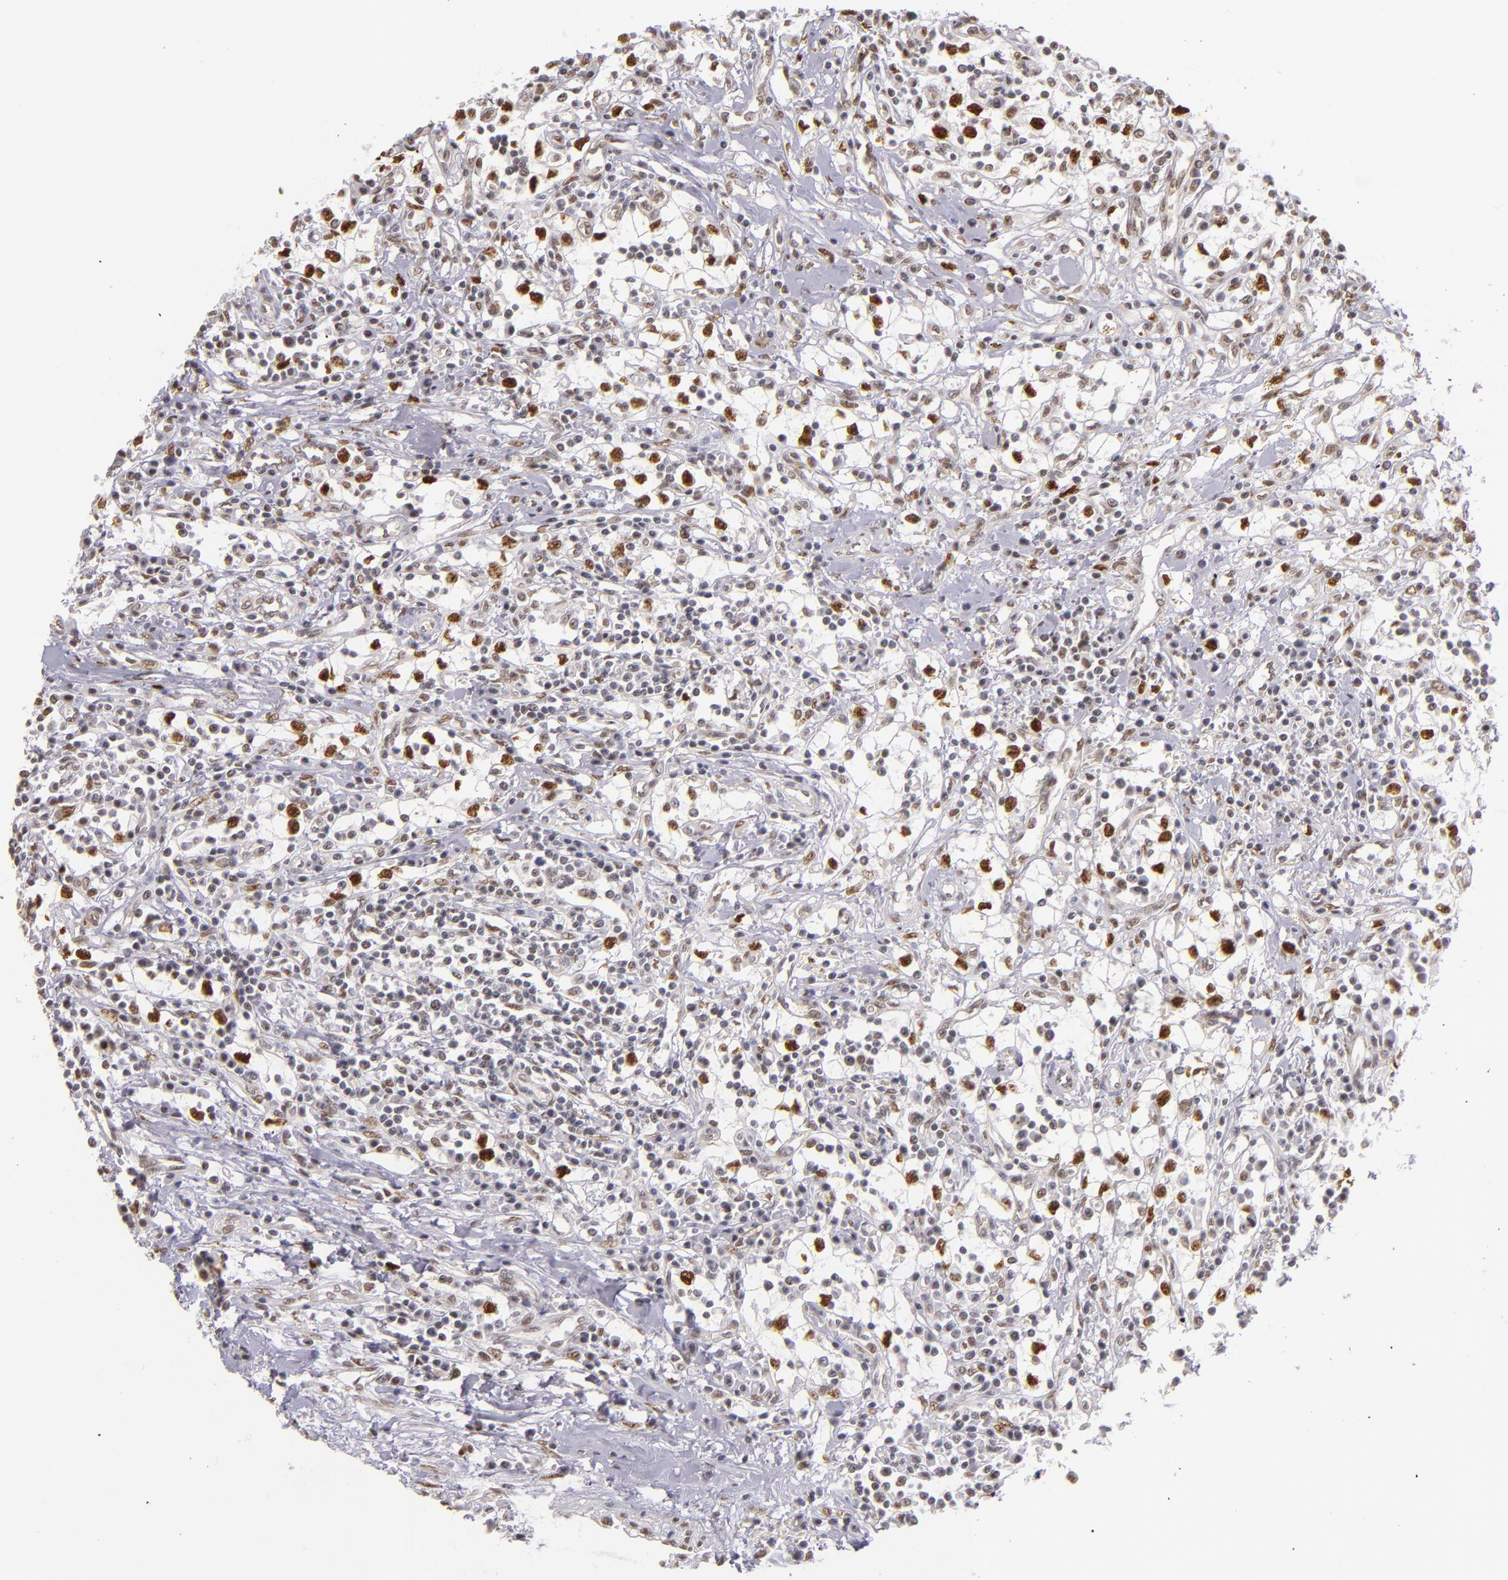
{"staining": {"intensity": "moderate", "quantity": ">75%", "location": "nuclear"}, "tissue": "renal cancer", "cell_type": "Tumor cells", "image_type": "cancer", "snomed": [{"axis": "morphology", "description": "Adenocarcinoma, NOS"}, {"axis": "topography", "description": "Kidney"}], "caption": "The photomicrograph reveals a brown stain indicating the presence of a protein in the nuclear of tumor cells in renal cancer.", "gene": "NCOR2", "patient": {"sex": "male", "age": 82}}